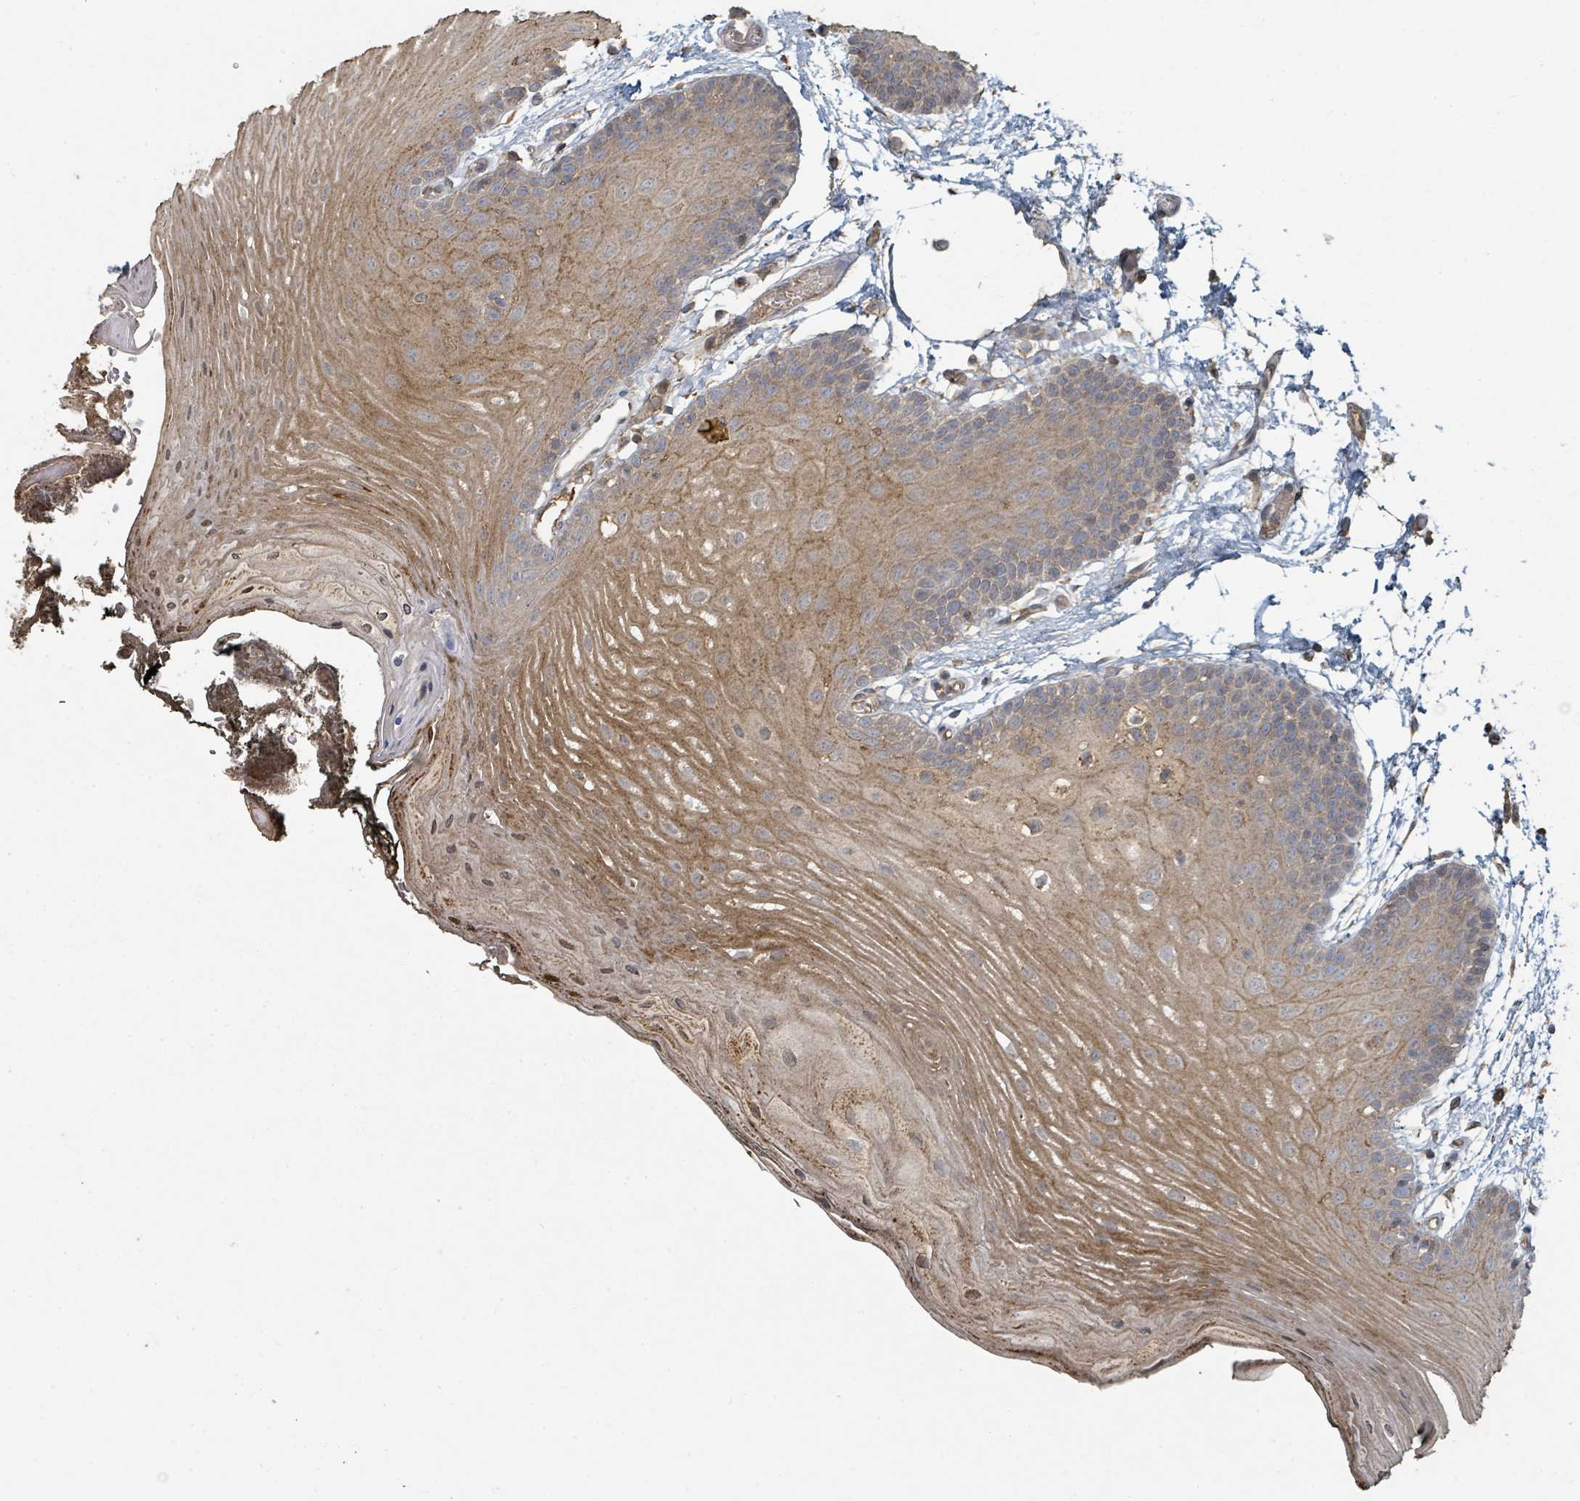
{"staining": {"intensity": "moderate", "quantity": ">75%", "location": "cytoplasmic/membranous"}, "tissue": "oral mucosa", "cell_type": "Squamous epithelial cells", "image_type": "normal", "snomed": [{"axis": "morphology", "description": "Normal tissue, NOS"}, {"axis": "morphology", "description": "Squamous cell carcinoma, NOS"}, {"axis": "topography", "description": "Oral tissue"}, {"axis": "topography", "description": "Head-Neck"}], "caption": "Protein expression analysis of unremarkable human oral mucosa reveals moderate cytoplasmic/membranous expression in approximately >75% of squamous epithelial cells. The protein is shown in brown color, while the nuclei are stained blue.", "gene": "WDFY1", "patient": {"sex": "female", "age": 81}}